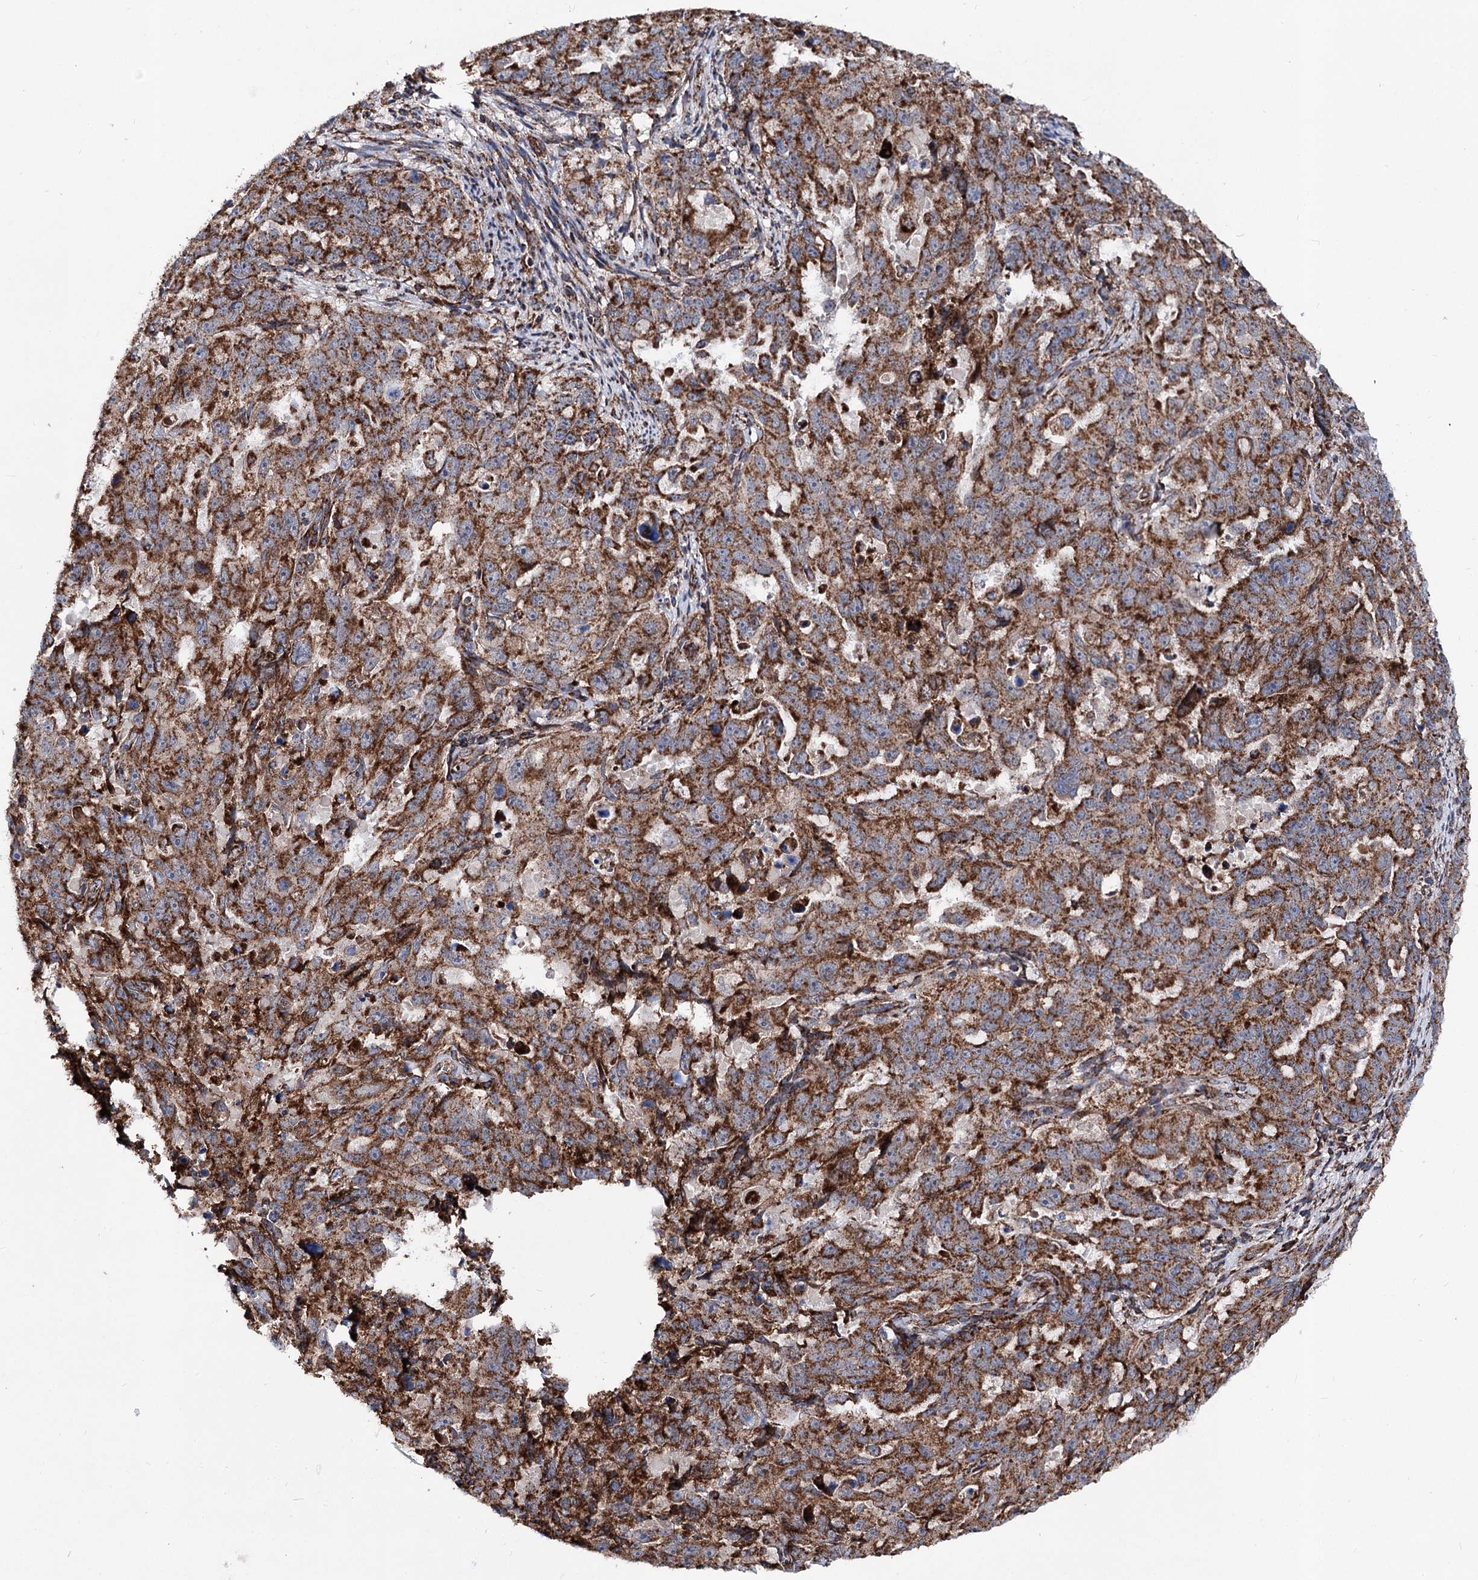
{"staining": {"intensity": "strong", "quantity": "25%-75%", "location": "cytoplasmic/membranous"}, "tissue": "endometrial cancer", "cell_type": "Tumor cells", "image_type": "cancer", "snomed": [{"axis": "morphology", "description": "Adenocarcinoma, NOS"}, {"axis": "topography", "description": "Endometrium"}], "caption": "Immunohistochemistry (DAB (3,3'-diaminobenzidine)) staining of human endometrial cancer (adenocarcinoma) displays strong cytoplasmic/membranous protein staining in approximately 25%-75% of tumor cells.", "gene": "MSANTD2", "patient": {"sex": "female", "age": 65}}